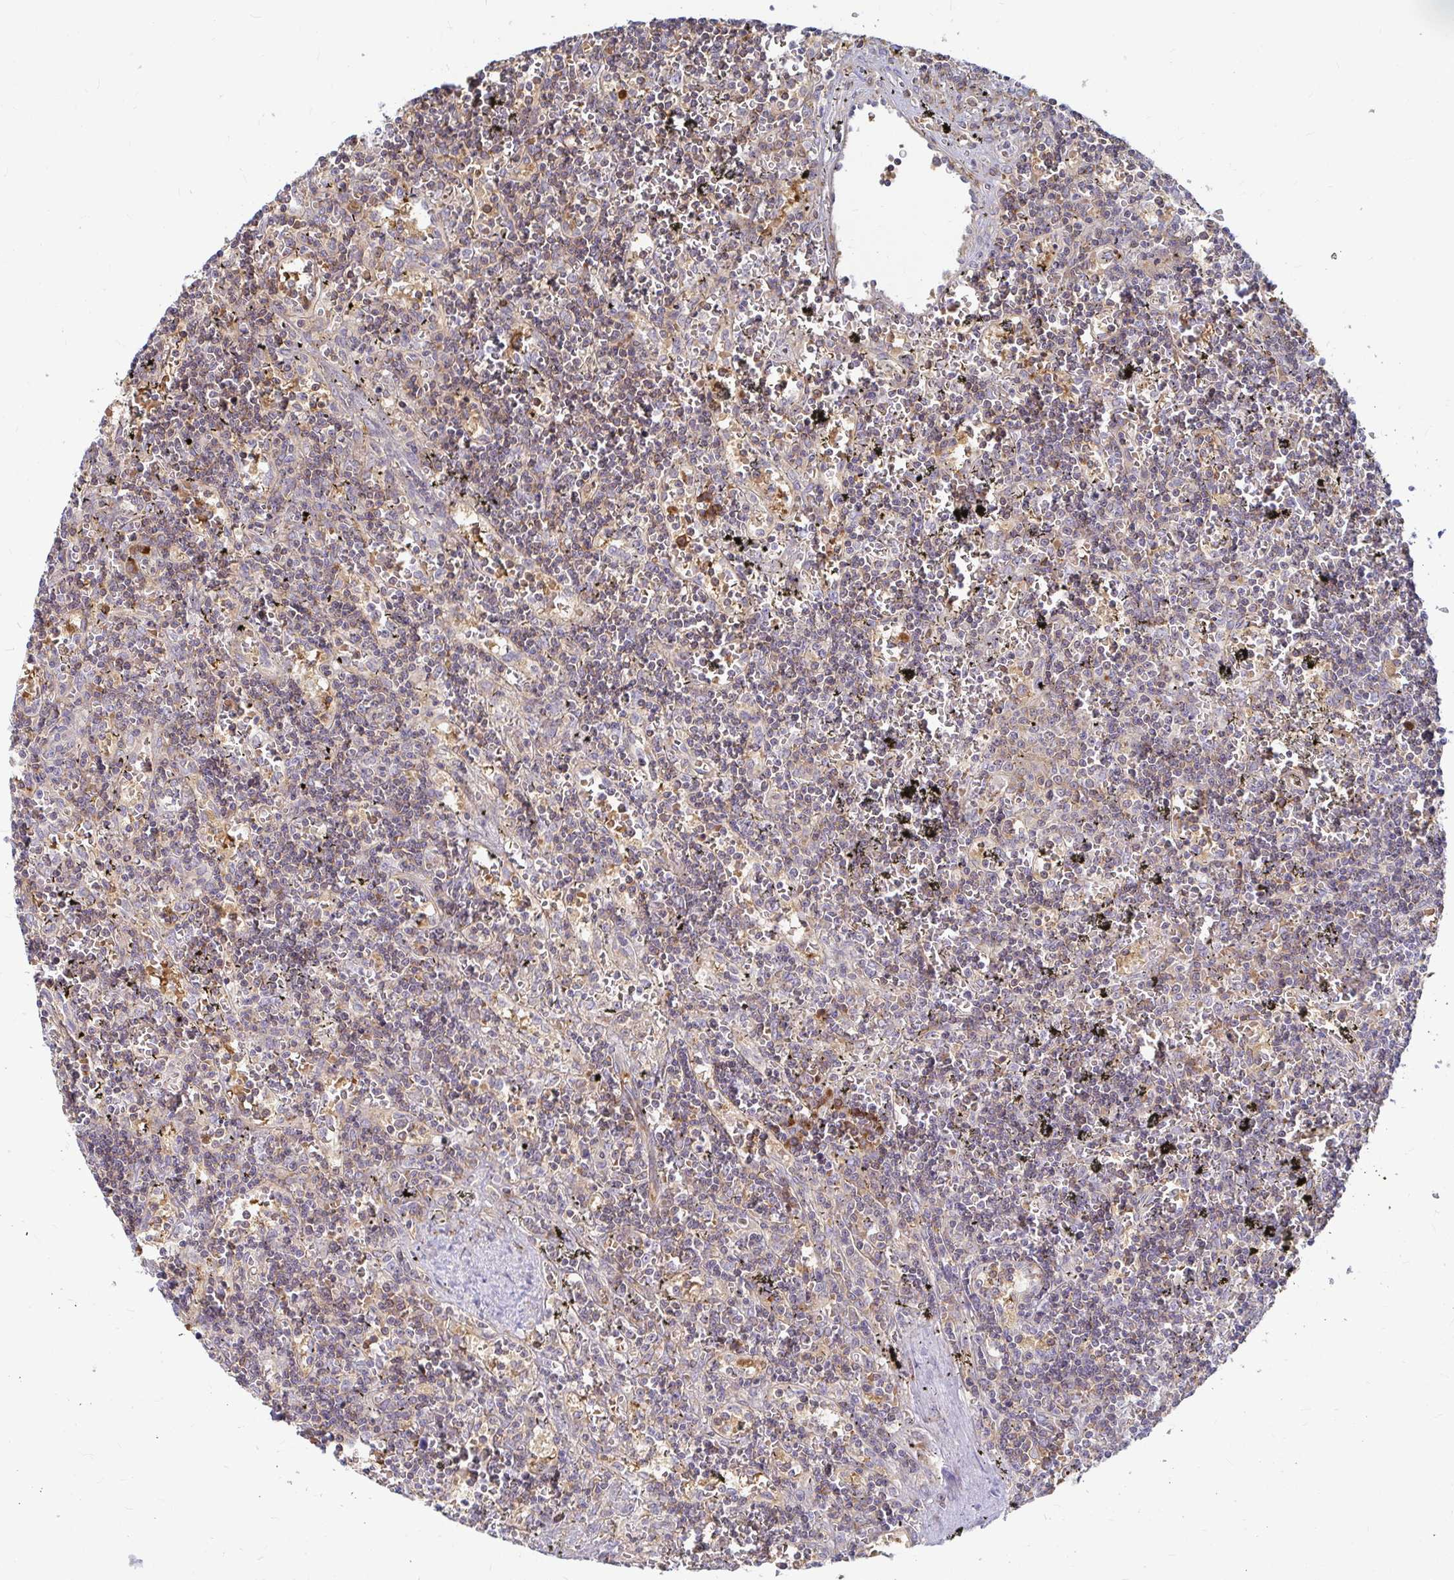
{"staining": {"intensity": "weak", "quantity": "<25%", "location": "cytoplasmic/membranous"}, "tissue": "lymphoma", "cell_type": "Tumor cells", "image_type": "cancer", "snomed": [{"axis": "morphology", "description": "Malignant lymphoma, non-Hodgkin's type, Low grade"}, {"axis": "topography", "description": "Spleen"}], "caption": "High magnification brightfield microscopy of lymphoma stained with DAB (brown) and counterstained with hematoxylin (blue): tumor cells show no significant positivity. (DAB (3,3'-diaminobenzidine) immunohistochemistry (IHC) visualized using brightfield microscopy, high magnification).", "gene": "CAST", "patient": {"sex": "male", "age": 60}}